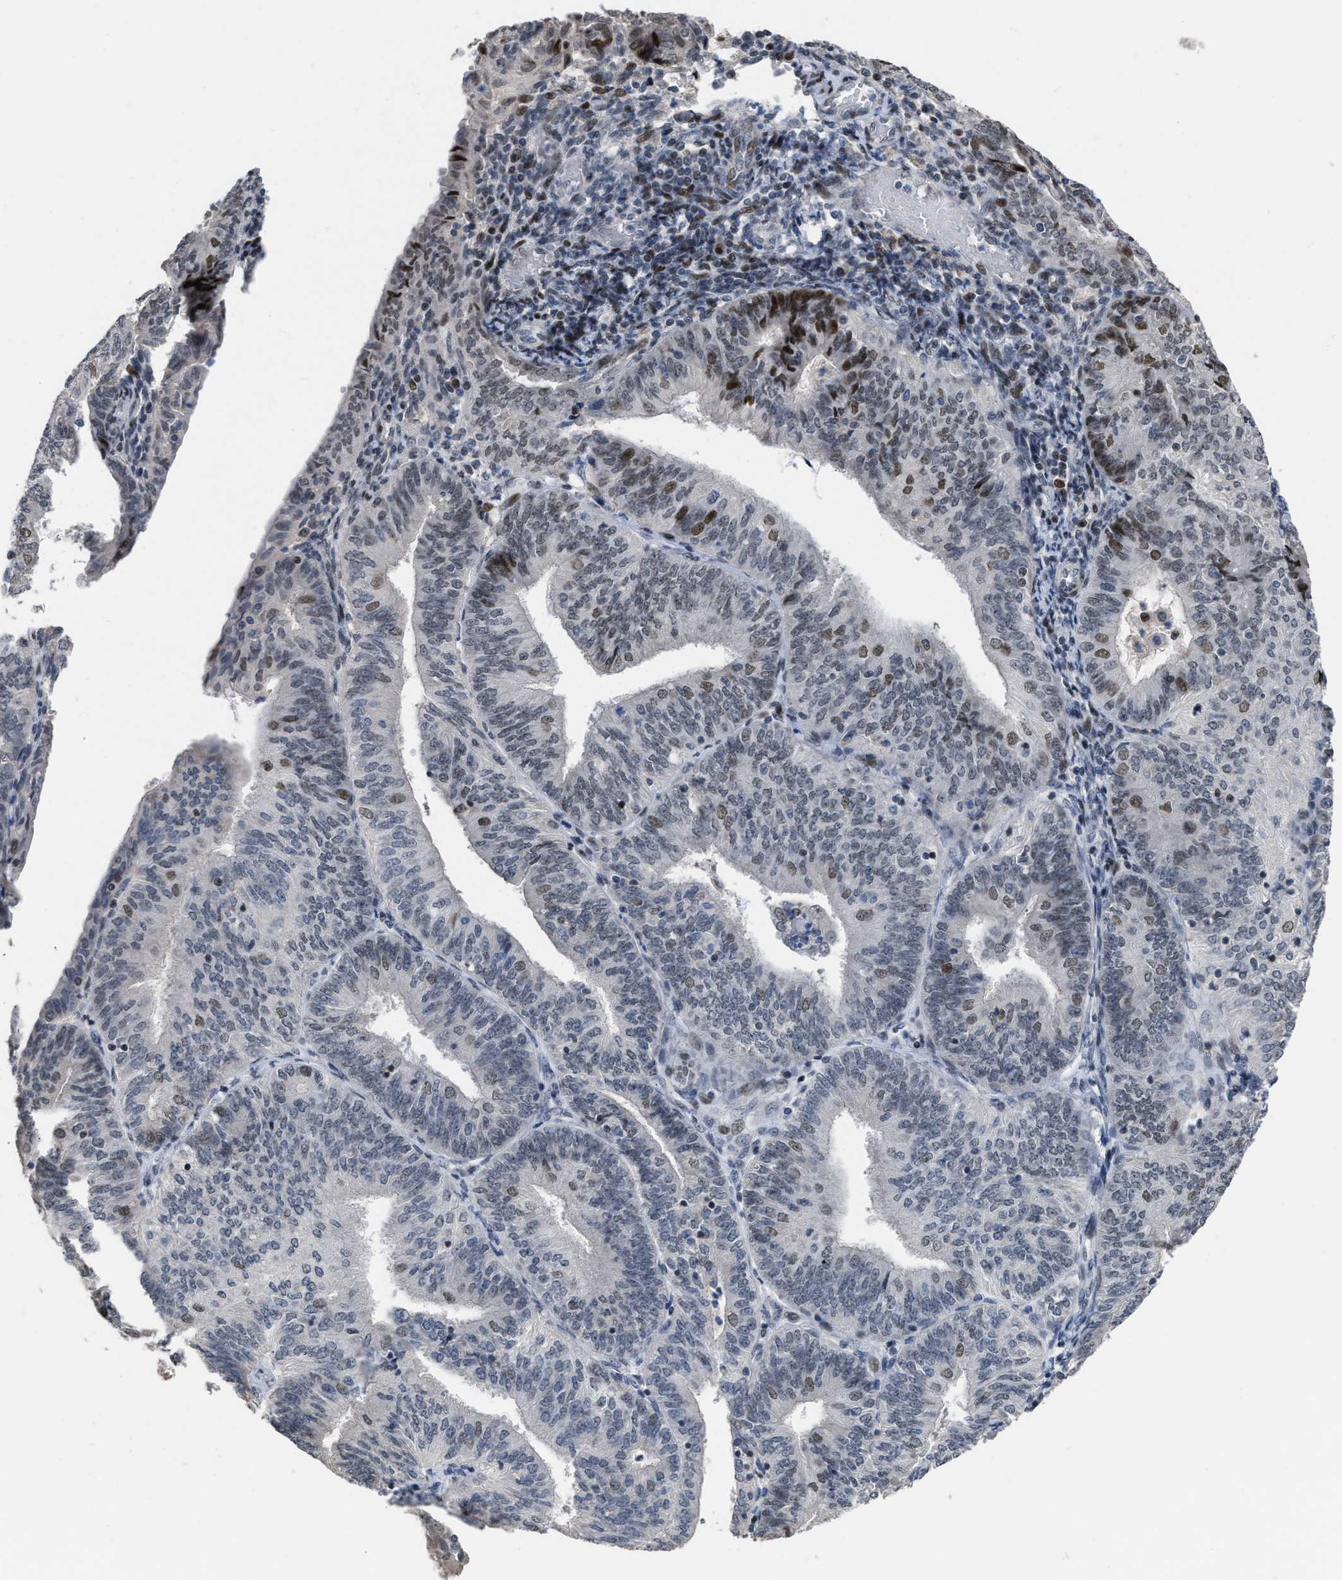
{"staining": {"intensity": "strong", "quantity": "<25%", "location": "nuclear"}, "tissue": "endometrial cancer", "cell_type": "Tumor cells", "image_type": "cancer", "snomed": [{"axis": "morphology", "description": "Adenocarcinoma, NOS"}, {"axis": "topography", "description": "Endometrium"}], "caption": "Protein positivity by immunohistochemistry shows strong nuclear positivity in approximately <25% of tumor cells in endometrial cancer (adenocarcinoma). The staining was performed using DAB (3,3'-diaminobenzidine) to visualize the protein expression in brown, while the nuclei were stained in blue with hematoxylin (Magnification: 20x).", "gene": "SETDB1", "patient": {"sex": "female", "age": 58}}